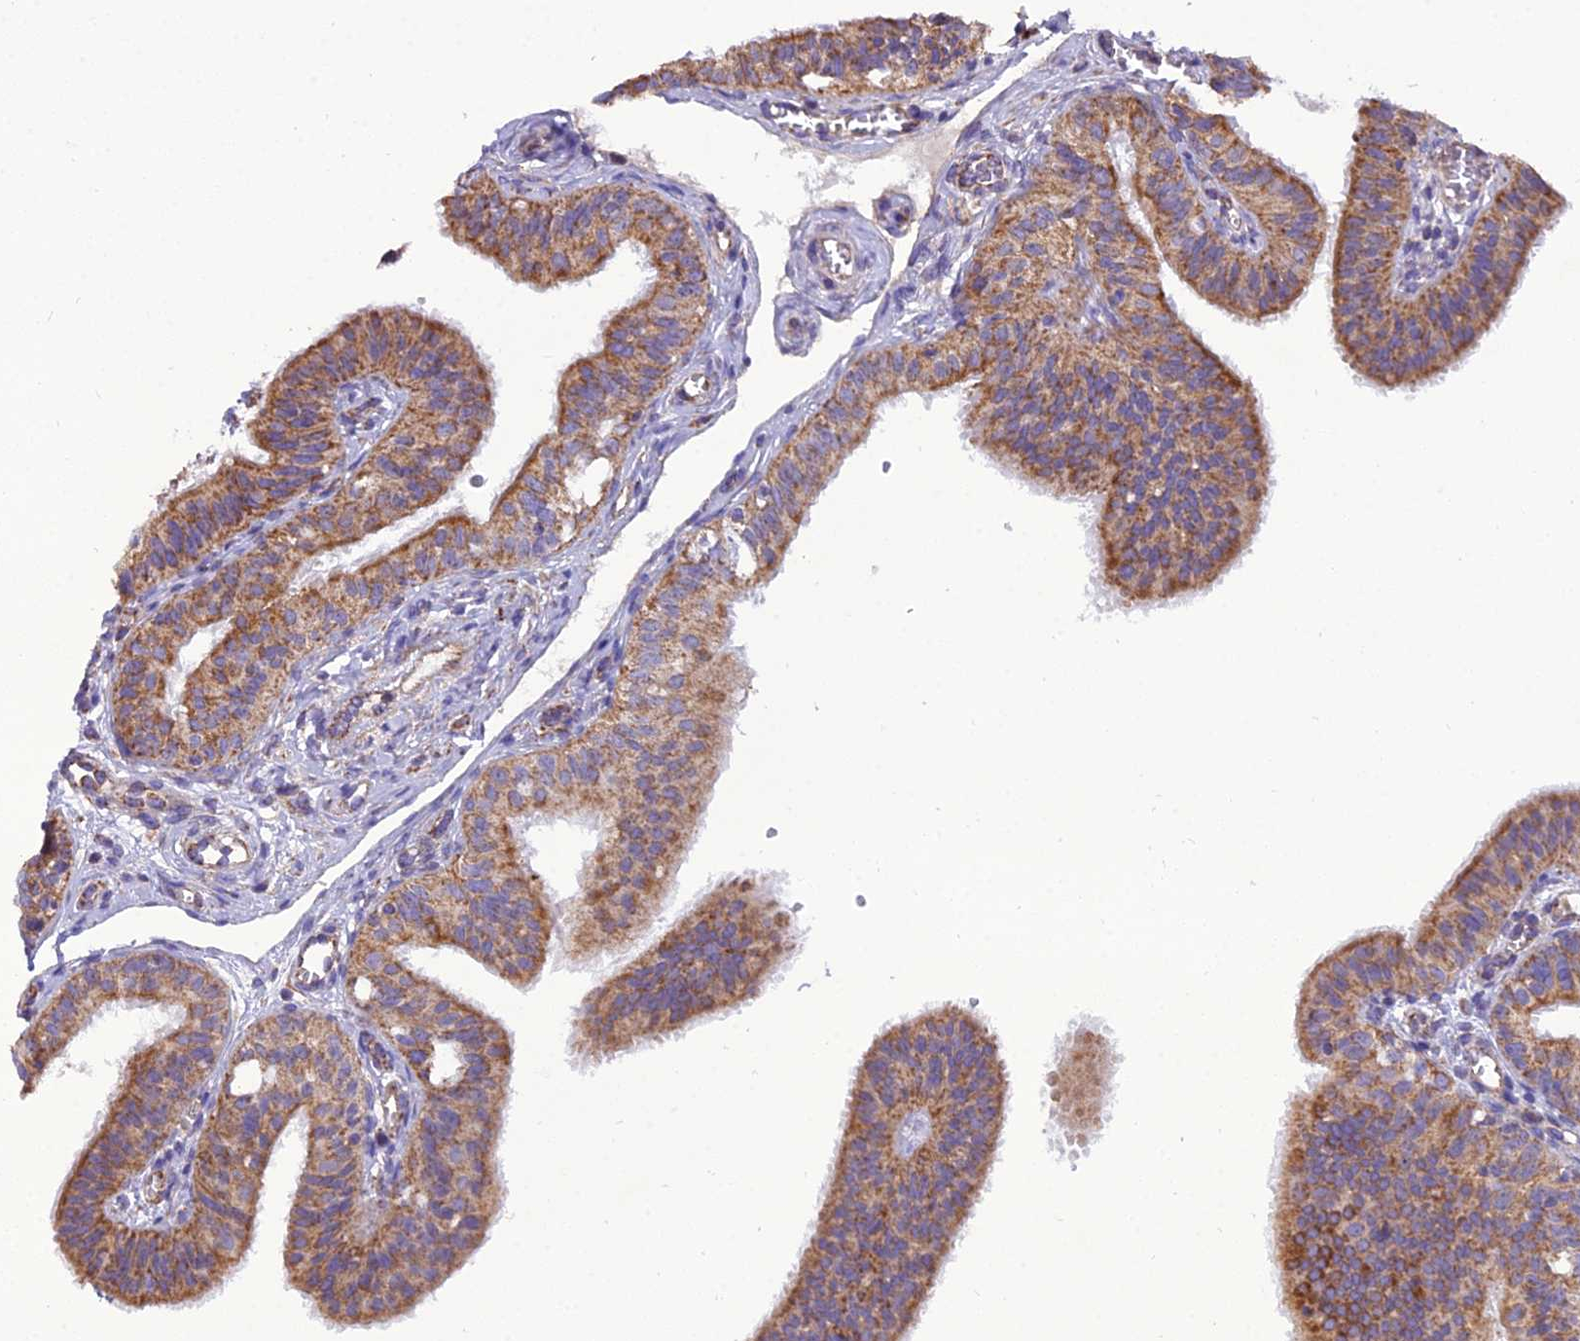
{"staining": {"intensity": "moderate", "quantity": ">75%", "location": "cytoplasmic/membranous"}, "tissue": "fallopian tube", "cell_type": "Glandular cells", "image_type": "normal", "snomed": [{"axis": "morphology", "description": "Normal tissue, NOS"}, {"axis": "topography", "description": "Fallopian tube"}, {"axis": "topography", "description": "Ovary"}], "caption": "Immunohistochemical staining of normal human fallopian tube exhibits >75% levels of moderate cytoplasmic/membranous protein expression in approximately >75% of glandular cells.", "gene": "GPD1", "patient": {"sex": "female", "age": 42}}